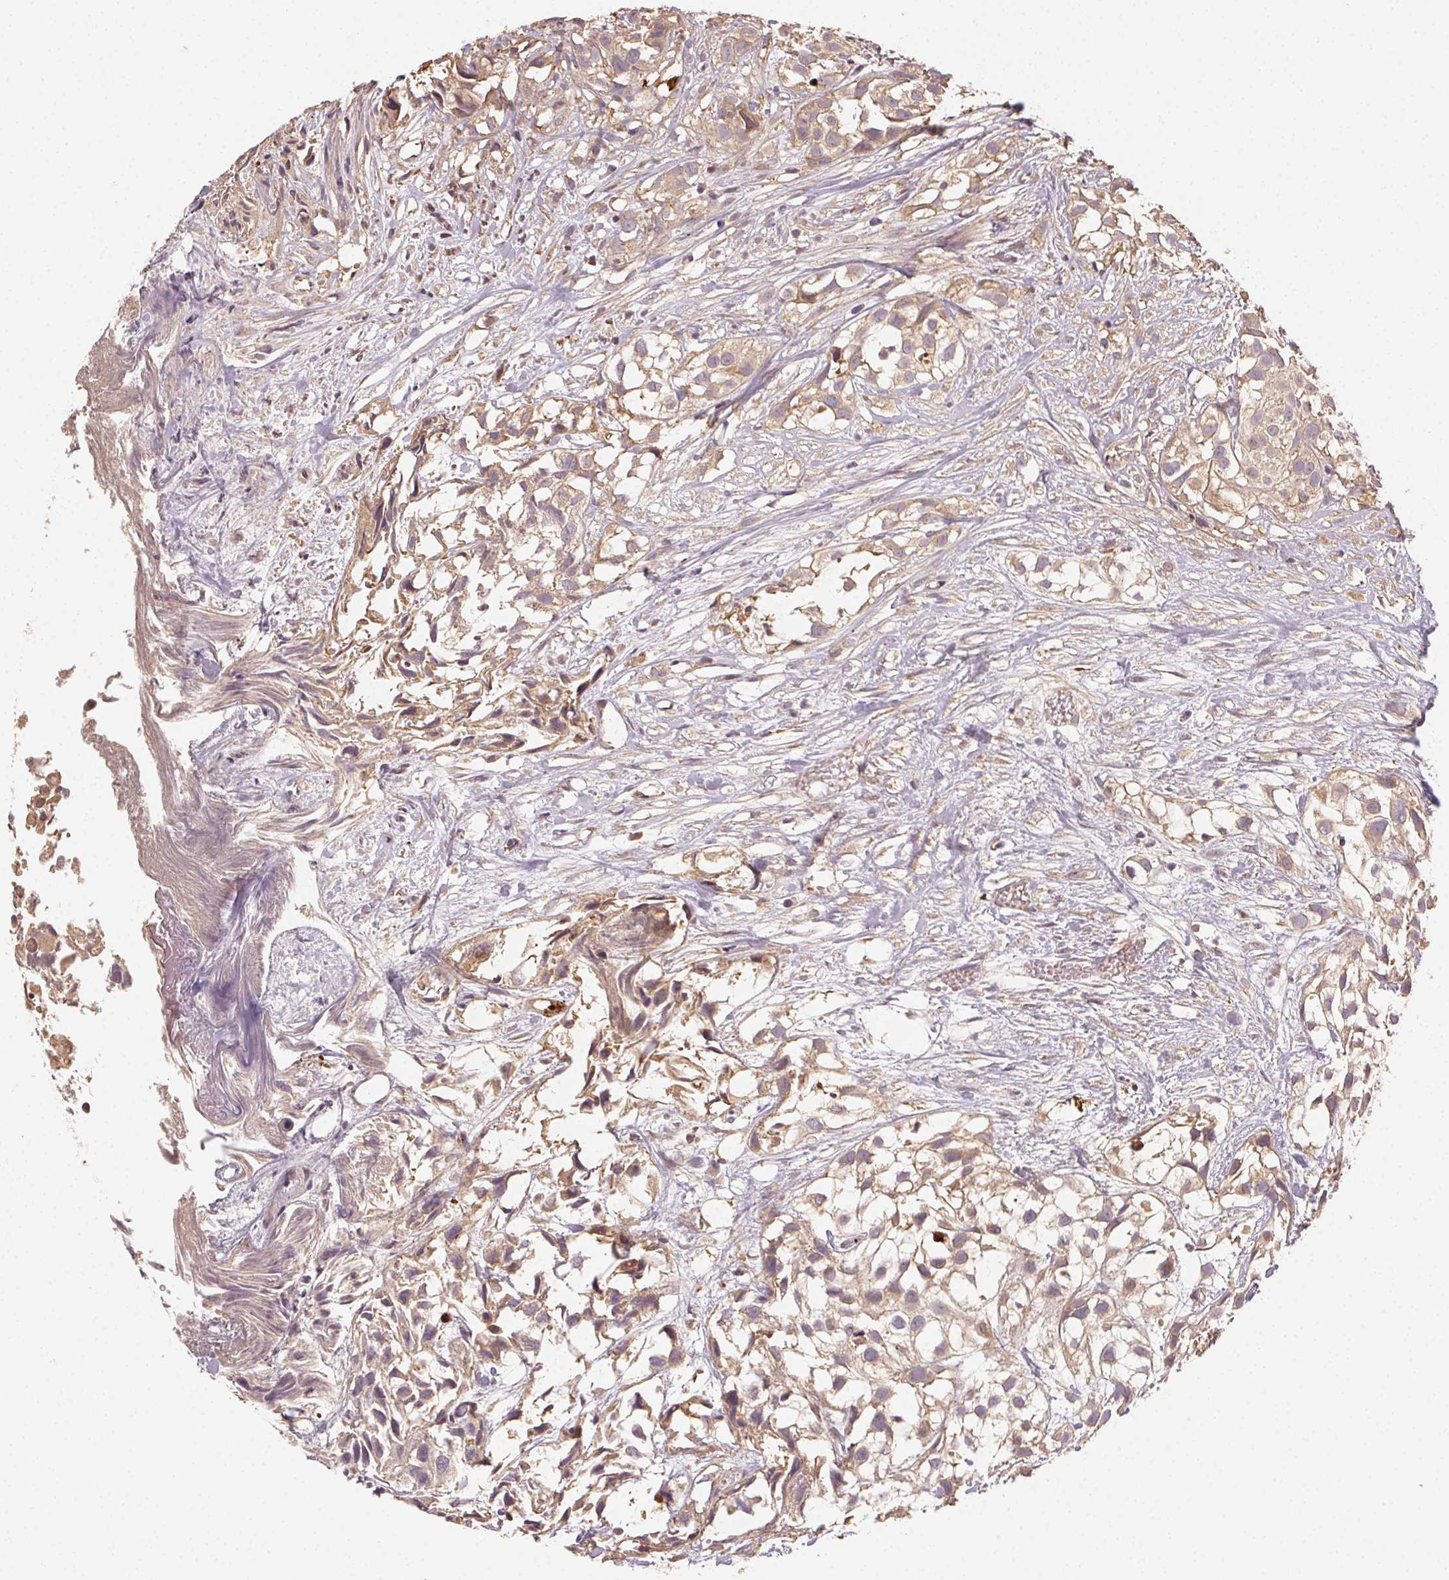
{"staining": {"intensity": "moderate", "quantity": ">75%", "location": "cytoplasmic/membranous"}, "tissue": "urothelial cancer", "cell_type": "Tumor cells", "image_type": "cancer", "snomed": [{"axis": "morphology", "description": "Urothelial carcinoma, High grade"}, {"axis": "topography", "description": "Urinary bladder"}], "caption": "This photomicrograph shows immunohistochemistry (IHC) staining of human urothelial cancer, with medium moderate cytoplasmic/membranous expression in about >75% of tumor cells.", "gene": "RALA", "patient": {"sex": "male", "age": 56}}